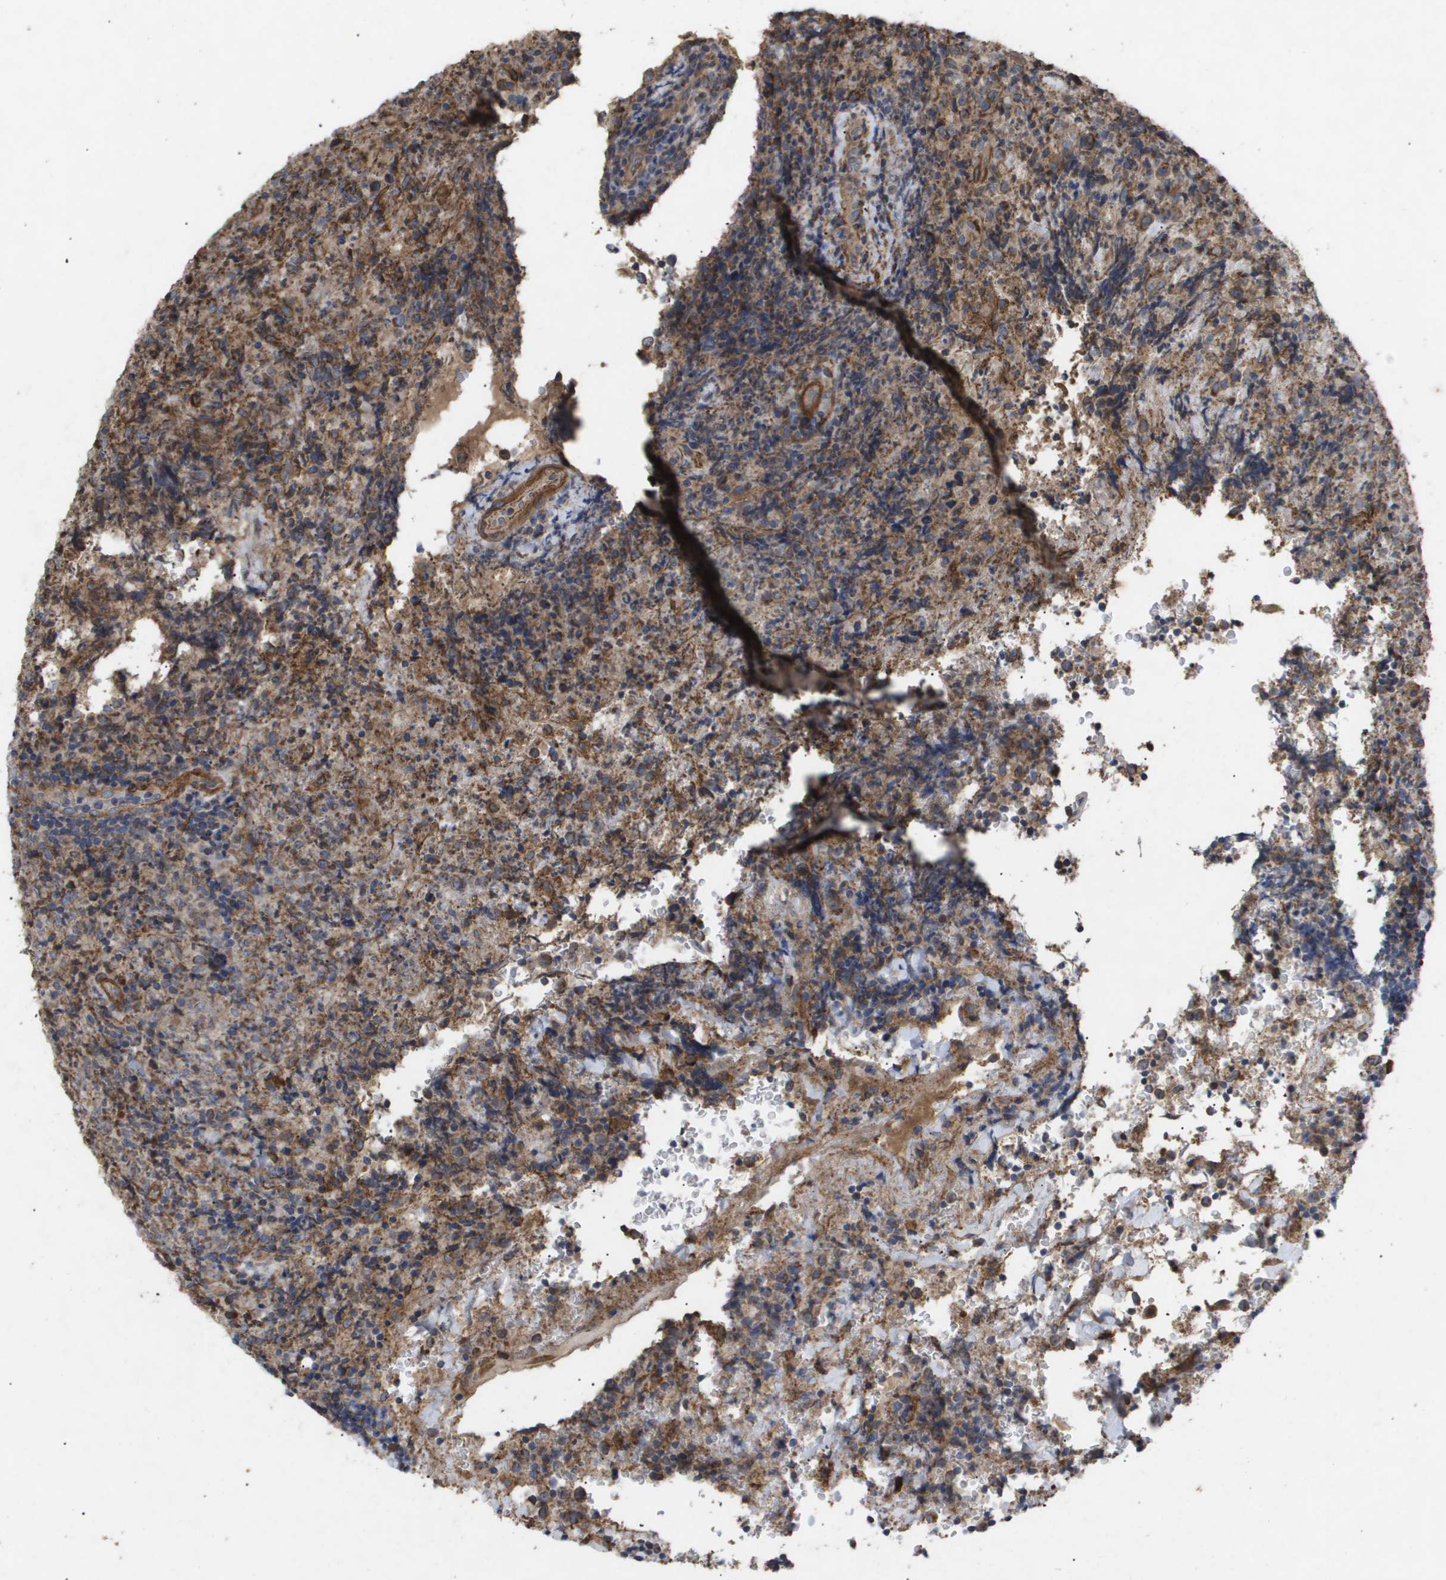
{"staining": {"intensity": "moderate", "quantity": ">75%", "location": "cytoplasmic/membranous"}, "tissue": "lymphoma", "cell_type": "Tumor cells", "image_type": "cancer", "snomed": [{"axis": "morphology", "description": "Malignant lymphoma, non-Hodgkin's type, High grade"}, {"axis": "topography", "description": "Tonsil"}], "caption": "Protein expression analysis of lymphoma demonstrates moderate cytoplasmic/membranous expression in about >75% of tumor cells.", "gene": "TNS1", "patient": {"sex": "female", "age": 36}}